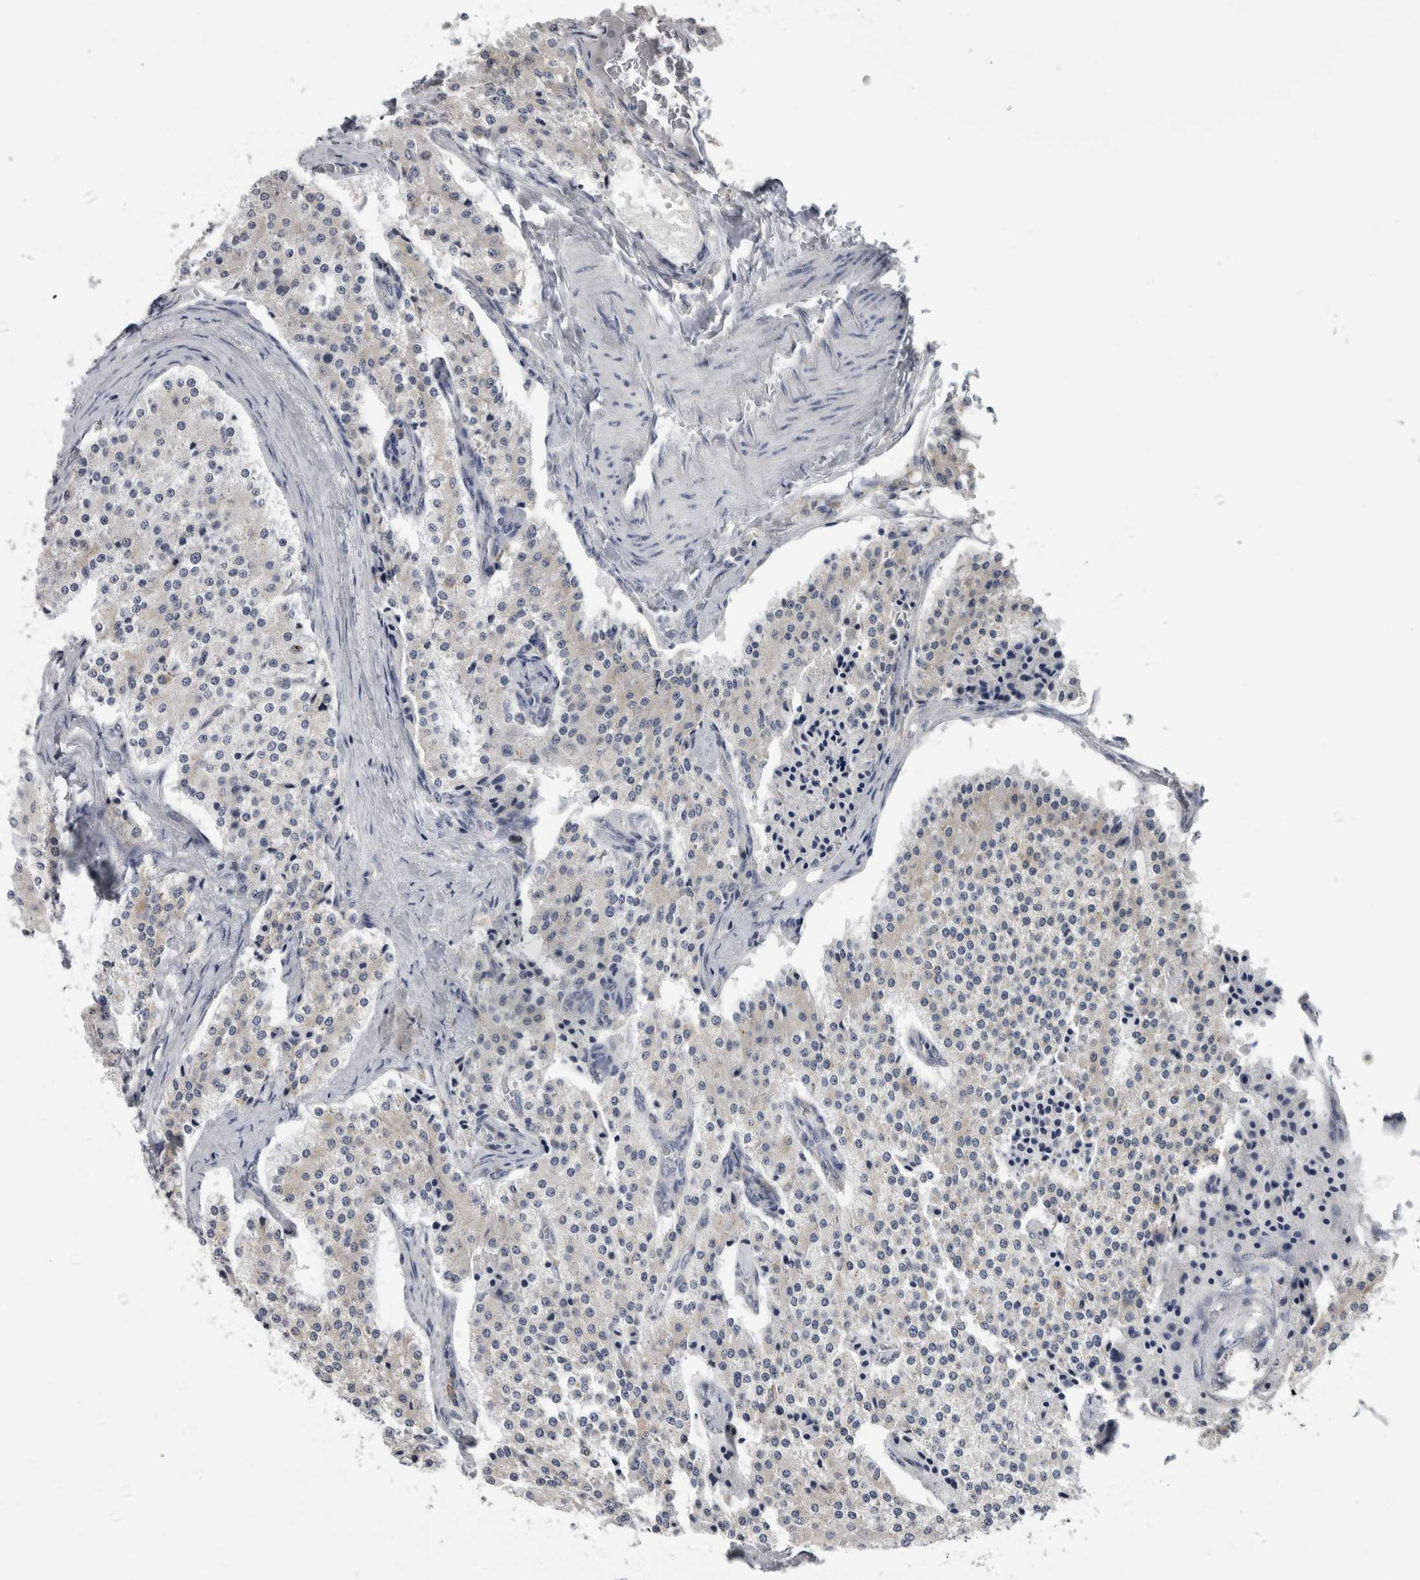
{"staining": {"intensity": "negative", "quantity": "none", "location": "none"}, "tissue": "carcinoid", "cell_type": "Tumor cells", "image_type": "cancer", "snomed": [{"axis": "morphology", "description": "Carcinoid, malignant, NOS"}, {"axis": "topography", "description": "Colon"}], "caption": "Tumor cells are negative for protein expression in human carcinoid (malignant). (Stains: DAB immunohistochemistry (IHC) with hematoxylin counter stain, Microscopy: brightfield microscopy at high magnification).", "gene": "TMEM242", "patient": {"sex": "female", "age": 52}}